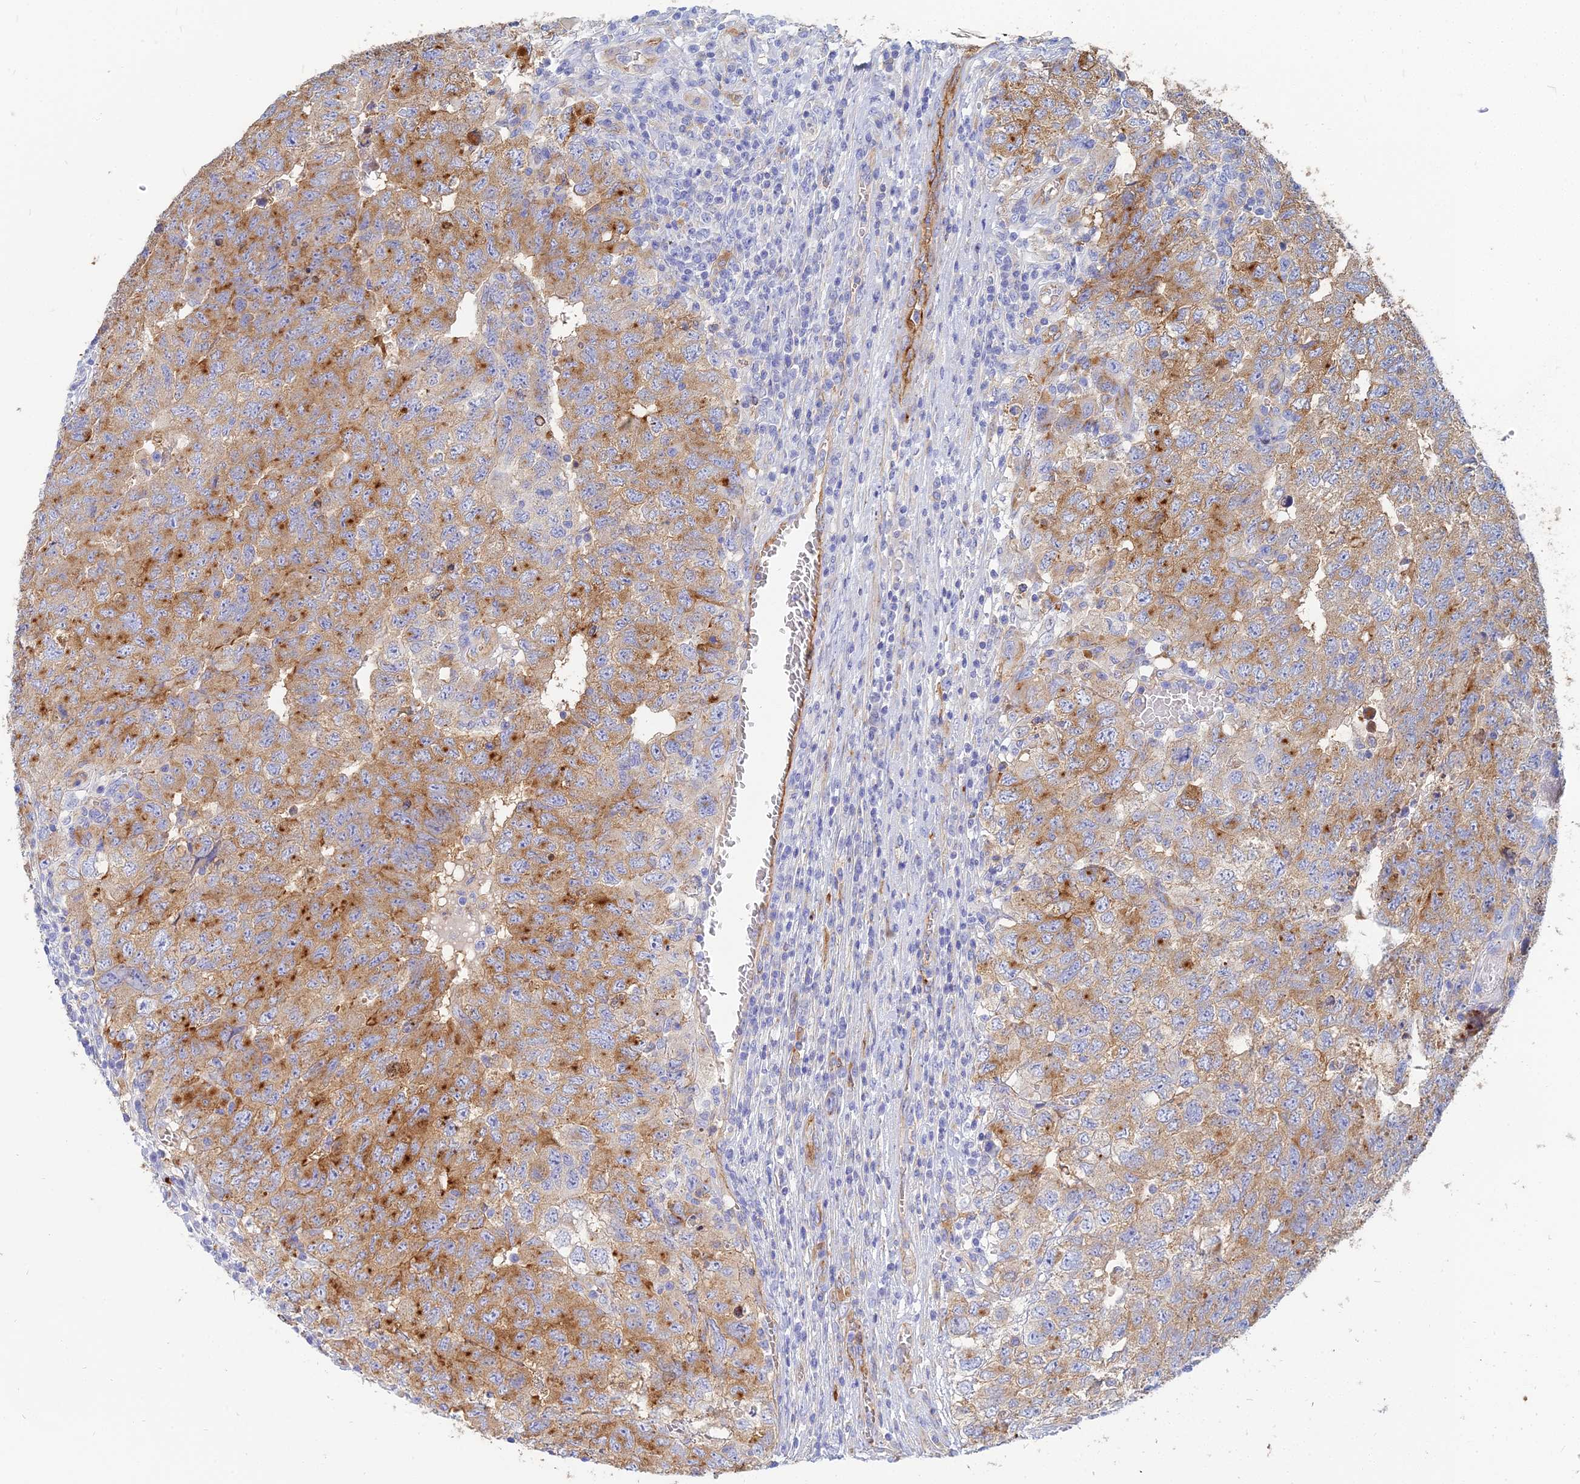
{"staining": {"intensity": "moderate", "quantity": ">75%", "location": "cytoplasmic/membranous"}, "tissue": "testis cancer", "cell_type": "Tumor cells", "image_type": "cancer", "snomed": [{"axis": "morphology", "description": "Carcinoma, Embryonal, NOS"}, {"axis": "topography", "description": "Testis"}], "caption": "A high-resolution micrograph shows IHC staining of embryonal carcinoma (testis), which displays moderate cytoplasmic/membranous staining in about >75% of tumor cells.", "gene": "VAT1", "patient": {"sex": "male", "age": 34}}